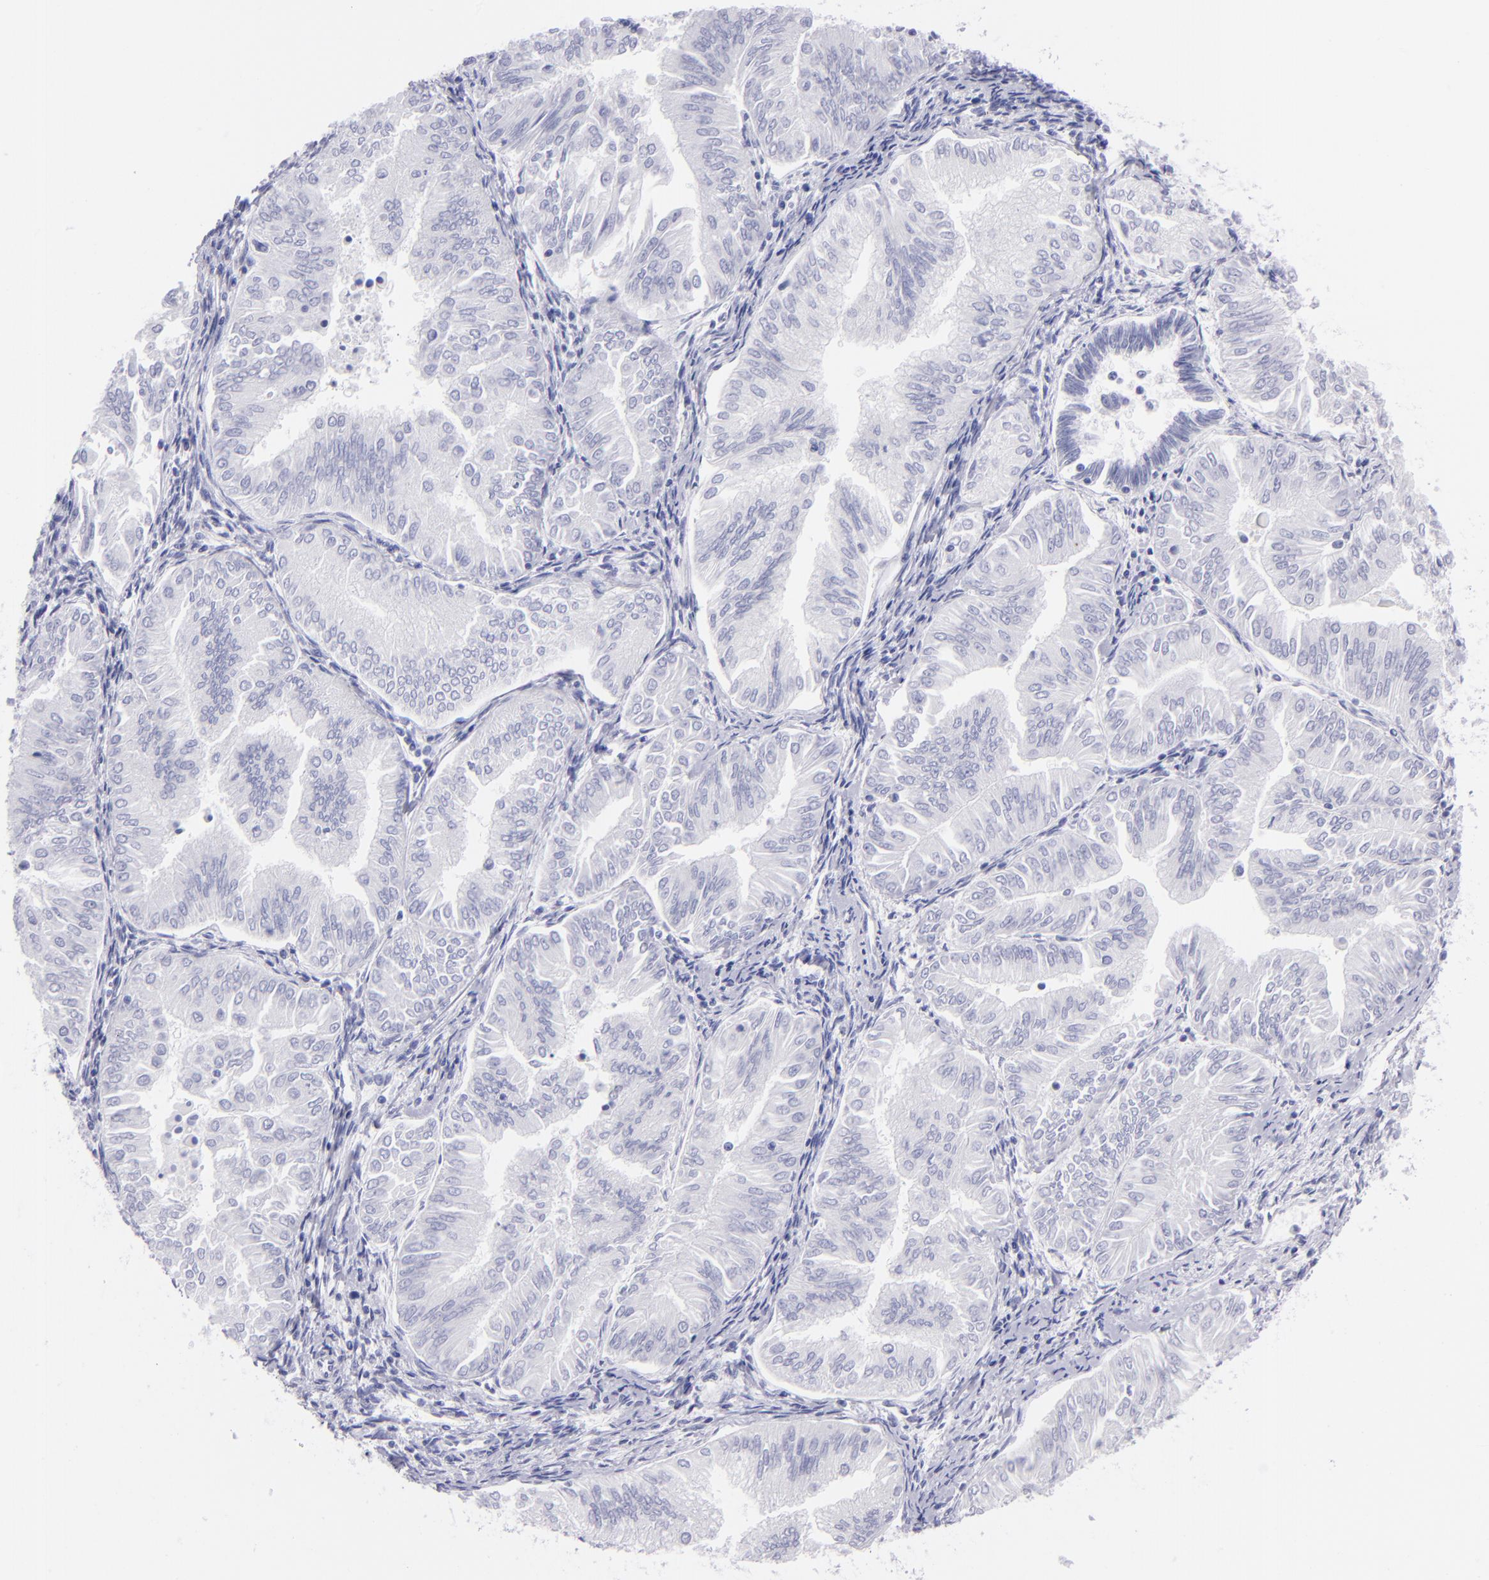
{"staining": {"intensity": "negative", "quantity": "none", "location": "none"}, "tissue": "endometrial cancer", "cell_type": "Tumor cells", "image_type": "cancer", "snomed": [{"axis": "morphology", "description": "Adenocarcinoma, NOS"}, {"axis": "topography", "description": "Endometrium"}], "caption": "There is no significant positivity in tumor cells of endometrial adenocarcinoma. (DAB immunohistochemistry visualized using brightfield microscopy, high magnification).", "gene": "SLC1A3", "patient": {"sex": "female", "age": 53}}